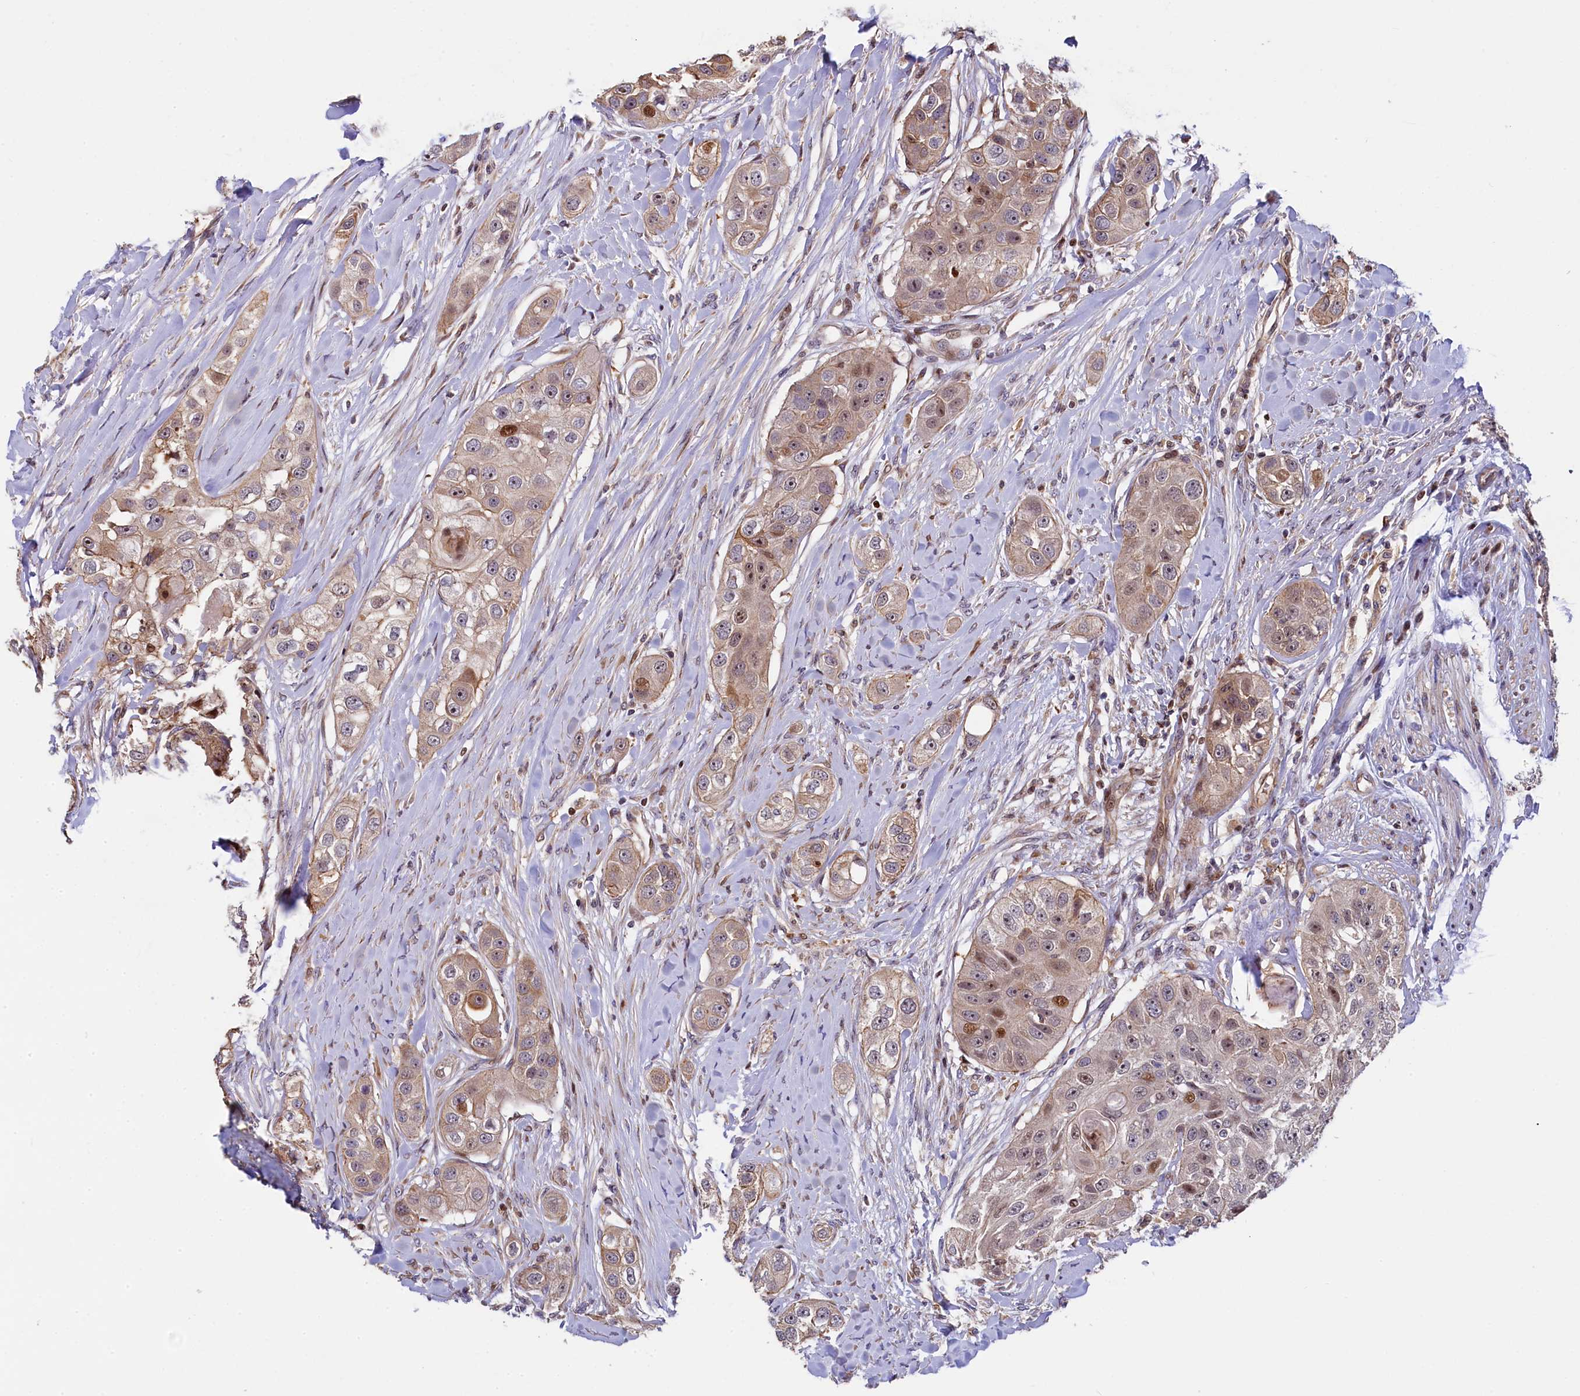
{"staining": {"intensity": "weak", "quantity": ">75%", "location": "cytoplasmic/membranous,nuclear"}, "tissue": "head and neck cancer", "cell_type": "Tumor cells", "image_type": "cancer", "snomed": [{"axis": "morphology", "description": "Normal tissue, NOS"}, {"axis": "morphology", "description": "Squamous cell carcinoma, NOS"}, {"axis": "topography", "description": "Skeletal muscle"}, {"axis": "topography", "description": "Head-Neck"}], "caption": "A brown stain highlights weak cytoplasmic/membranous and nuclear staining of a protein in squamous cell carcinoma (head and neck) tumor cells.", "gene": "TGDS", "patient": {"sex": "male", "age": 51}}